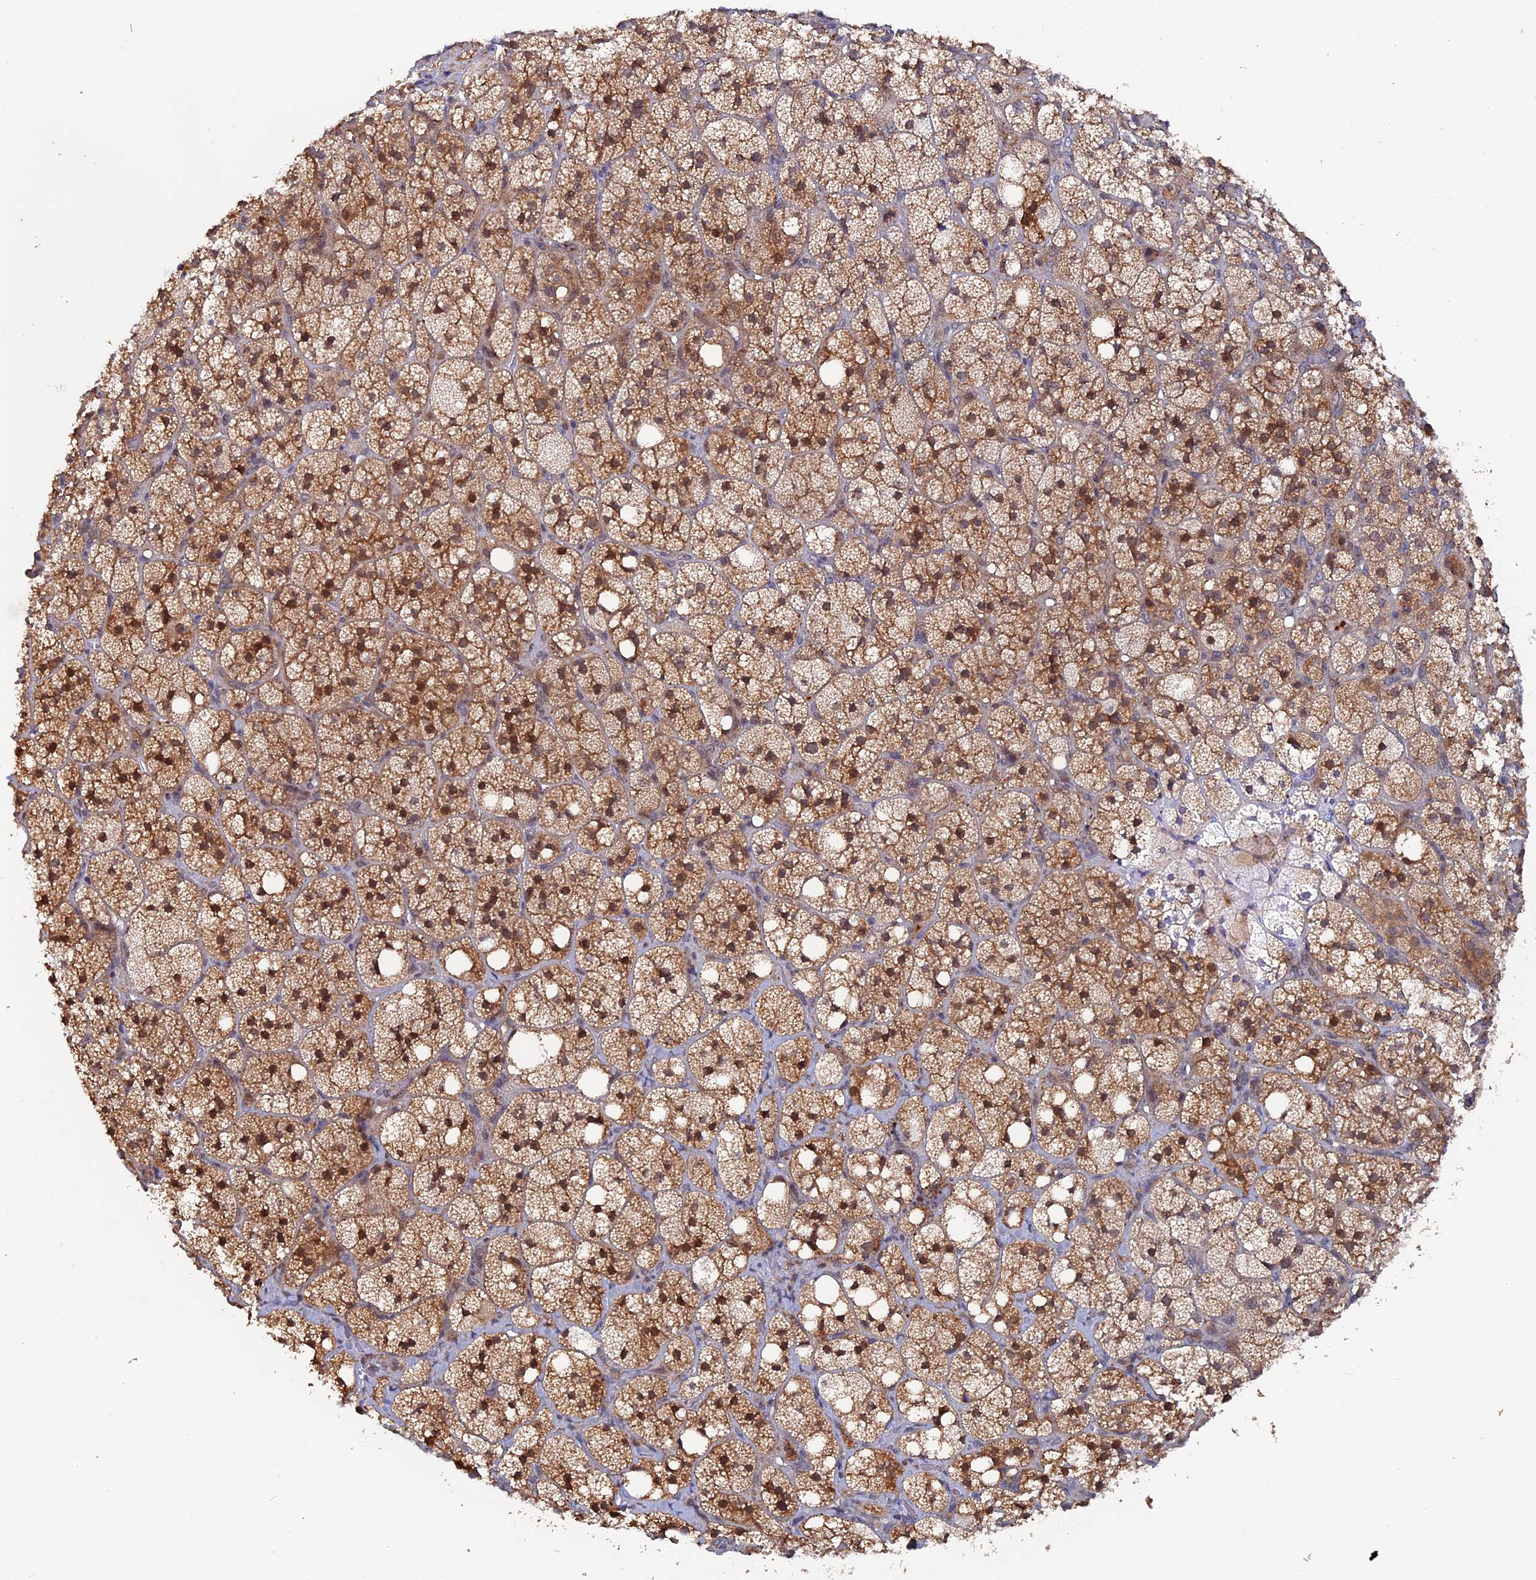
{"staining": {"intensity": "moderate", "quantity": ">75%", "location": "cytoplasmic/membranous,nuclear"}, "tissue": "adrenal gland", "cell_type": "Glandular cells", "image_type": "normal", "snomed": [{"axis": "morphology", "description": "Normal tissue, NOS"}, {"axis": "topography", "description": "Adrenal gland"}], "caption": "Brown immunohistochemical staining in unremarkable human adrenal gland demonstrates moderate cytoplasmic/membranous,nuclear positivity in approximately >75% of glandular cells.", "gene": "TMC5", "patient": {"sex": "male", "age": 61}}